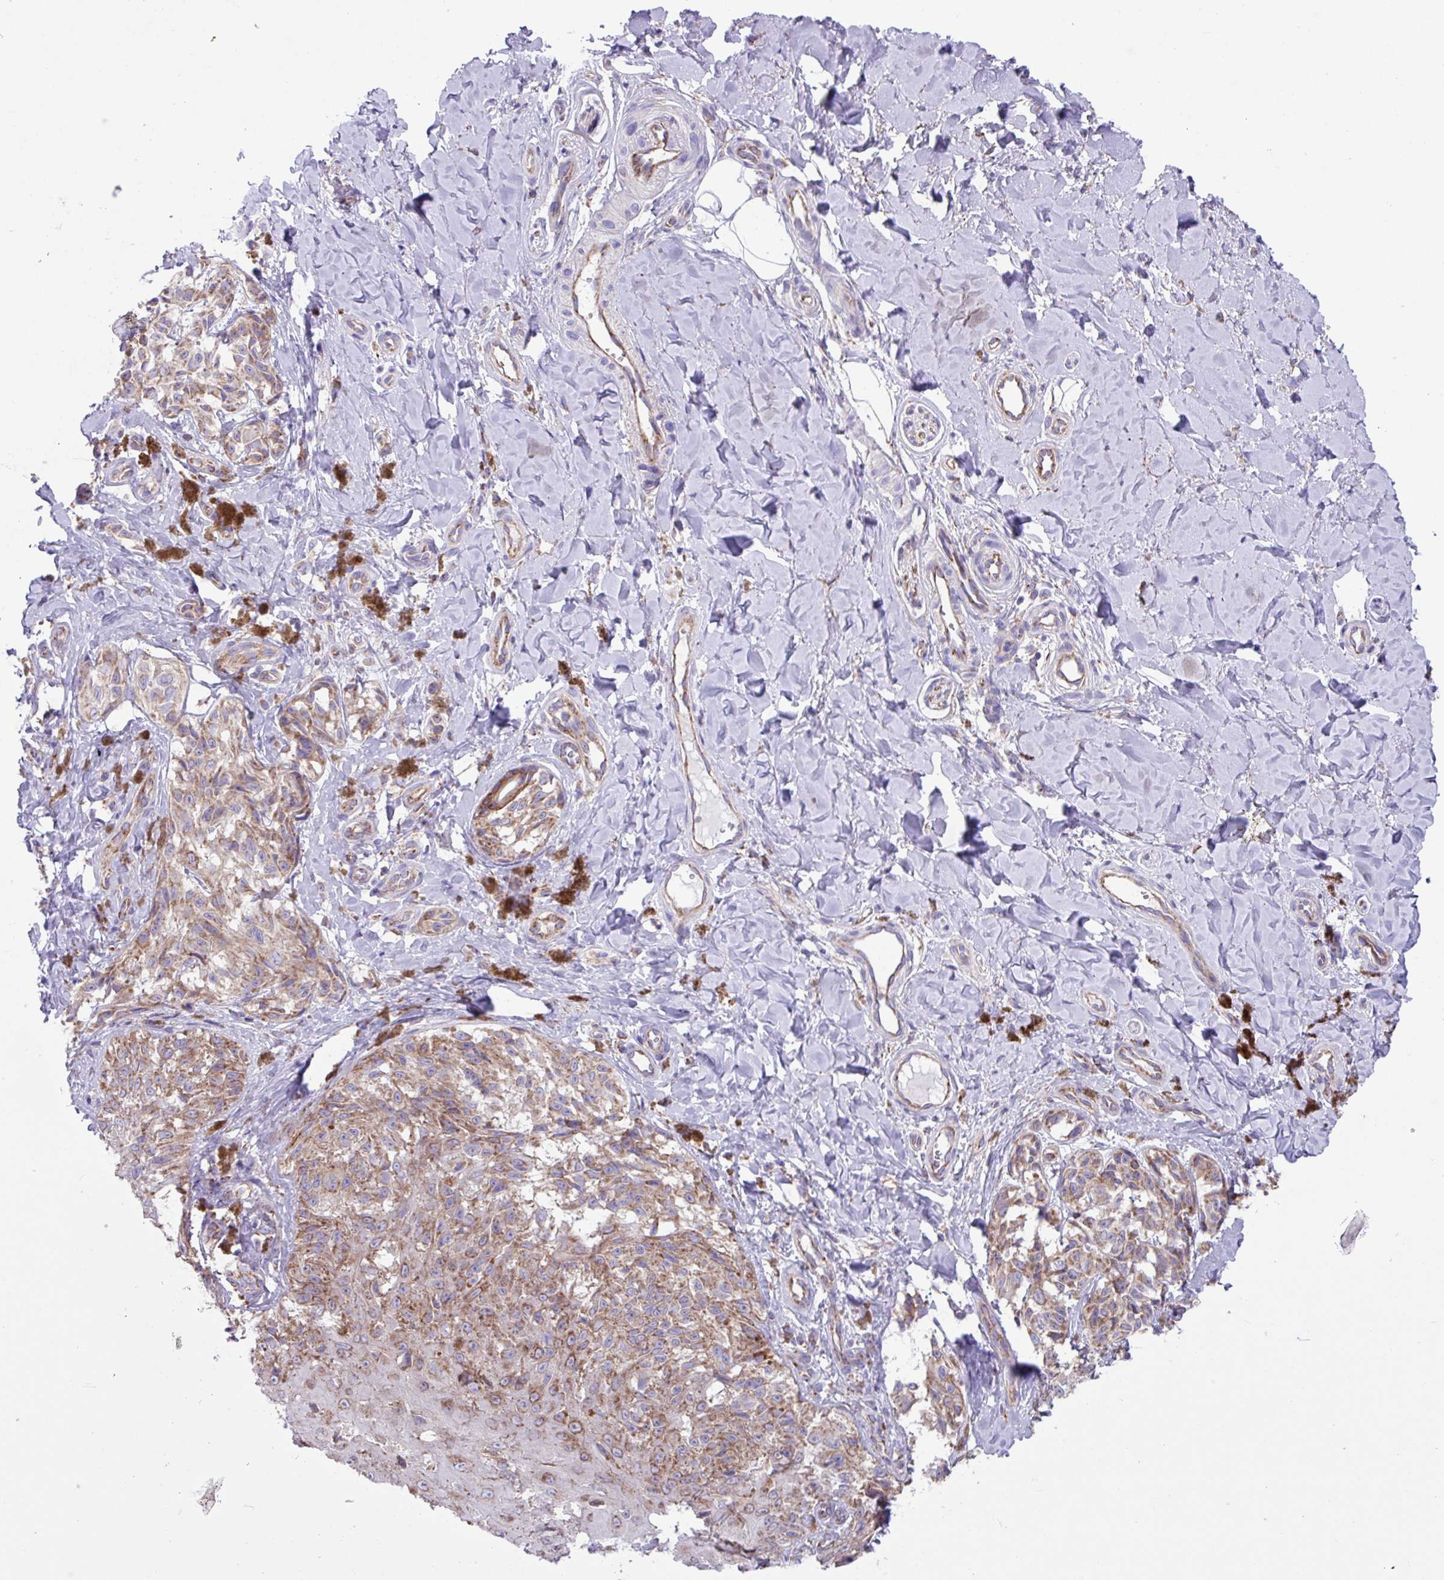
{"staining": {"intensity": "moderate", "quantity": ">75%", "location": "cytoplasmic/membranous"}, "tissue": "melanoma", "cell_type": "Tumor cells", "image_type": "cancer", "snomed": [{"axis": "morphology", "description": "Malignant melanoma, NOS"}, {"axis": "topography", "description": "Skin"}], "caption": "Malignant melanoma stained with a protein marker exhibits moderate staining in tumor cells.", "gene": "OTULIN", "patient": {"sex": "female", "age": 65}}